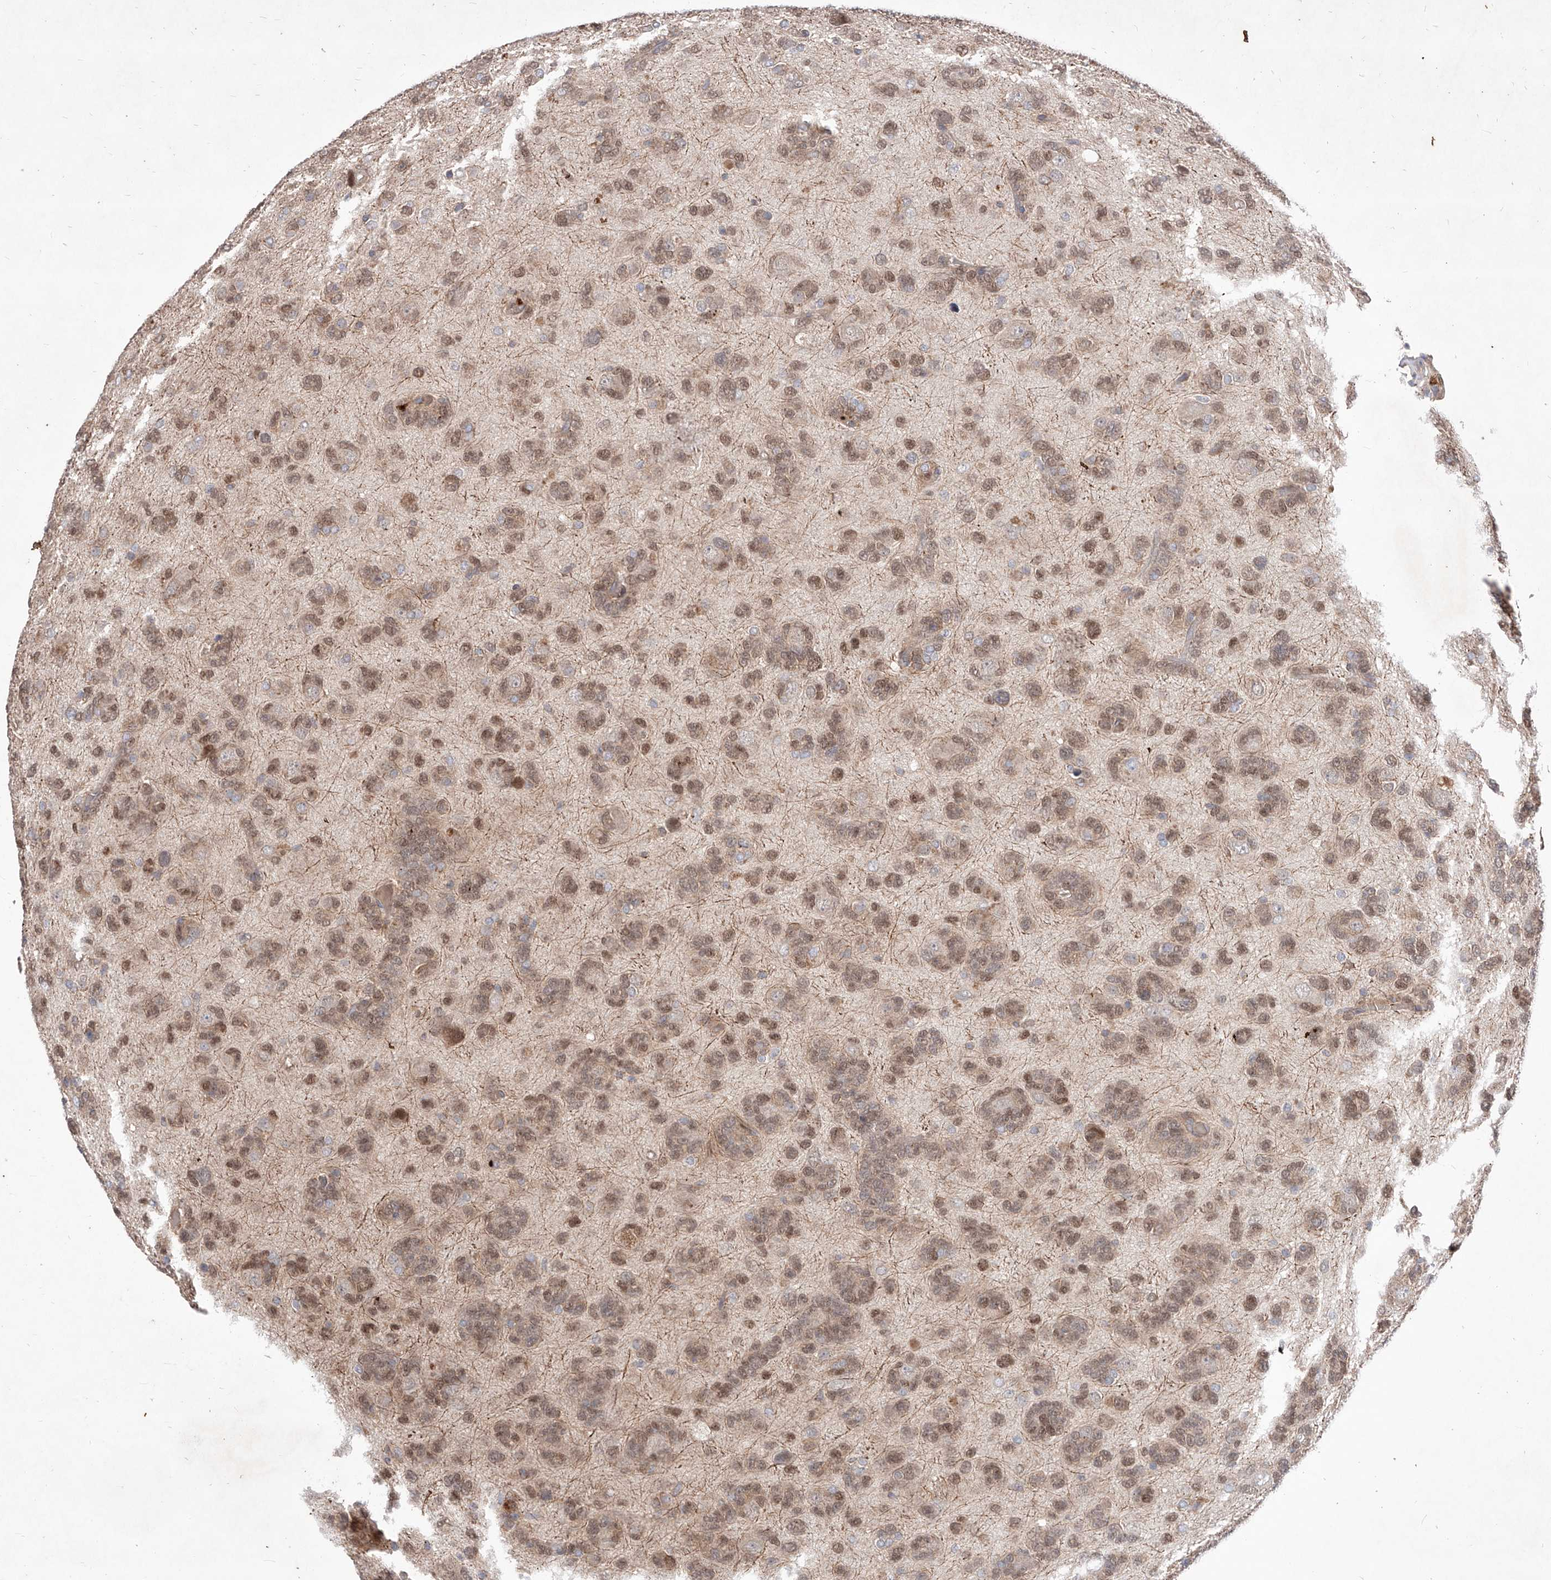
{"staining": {"intensity": "moderate", "quantity": ">75%", "location": "nuclear"}, "tissue": "glioma", "cell_type": "Tumor cells", "image_type": "cancer", "snomed": [{"axis": "morphology", "description": "Glioma, malignant, High grade"}, {"axis": "topography", "description": "Brain"}], "caption": "DAB immunohistochemical staining of high-grade glioma (malignant) shows moderate nuclear protein positivity in about >75% of tumor cells.", "gene": "TSNAX", "patient": {"sex": "female", "age": 59}}